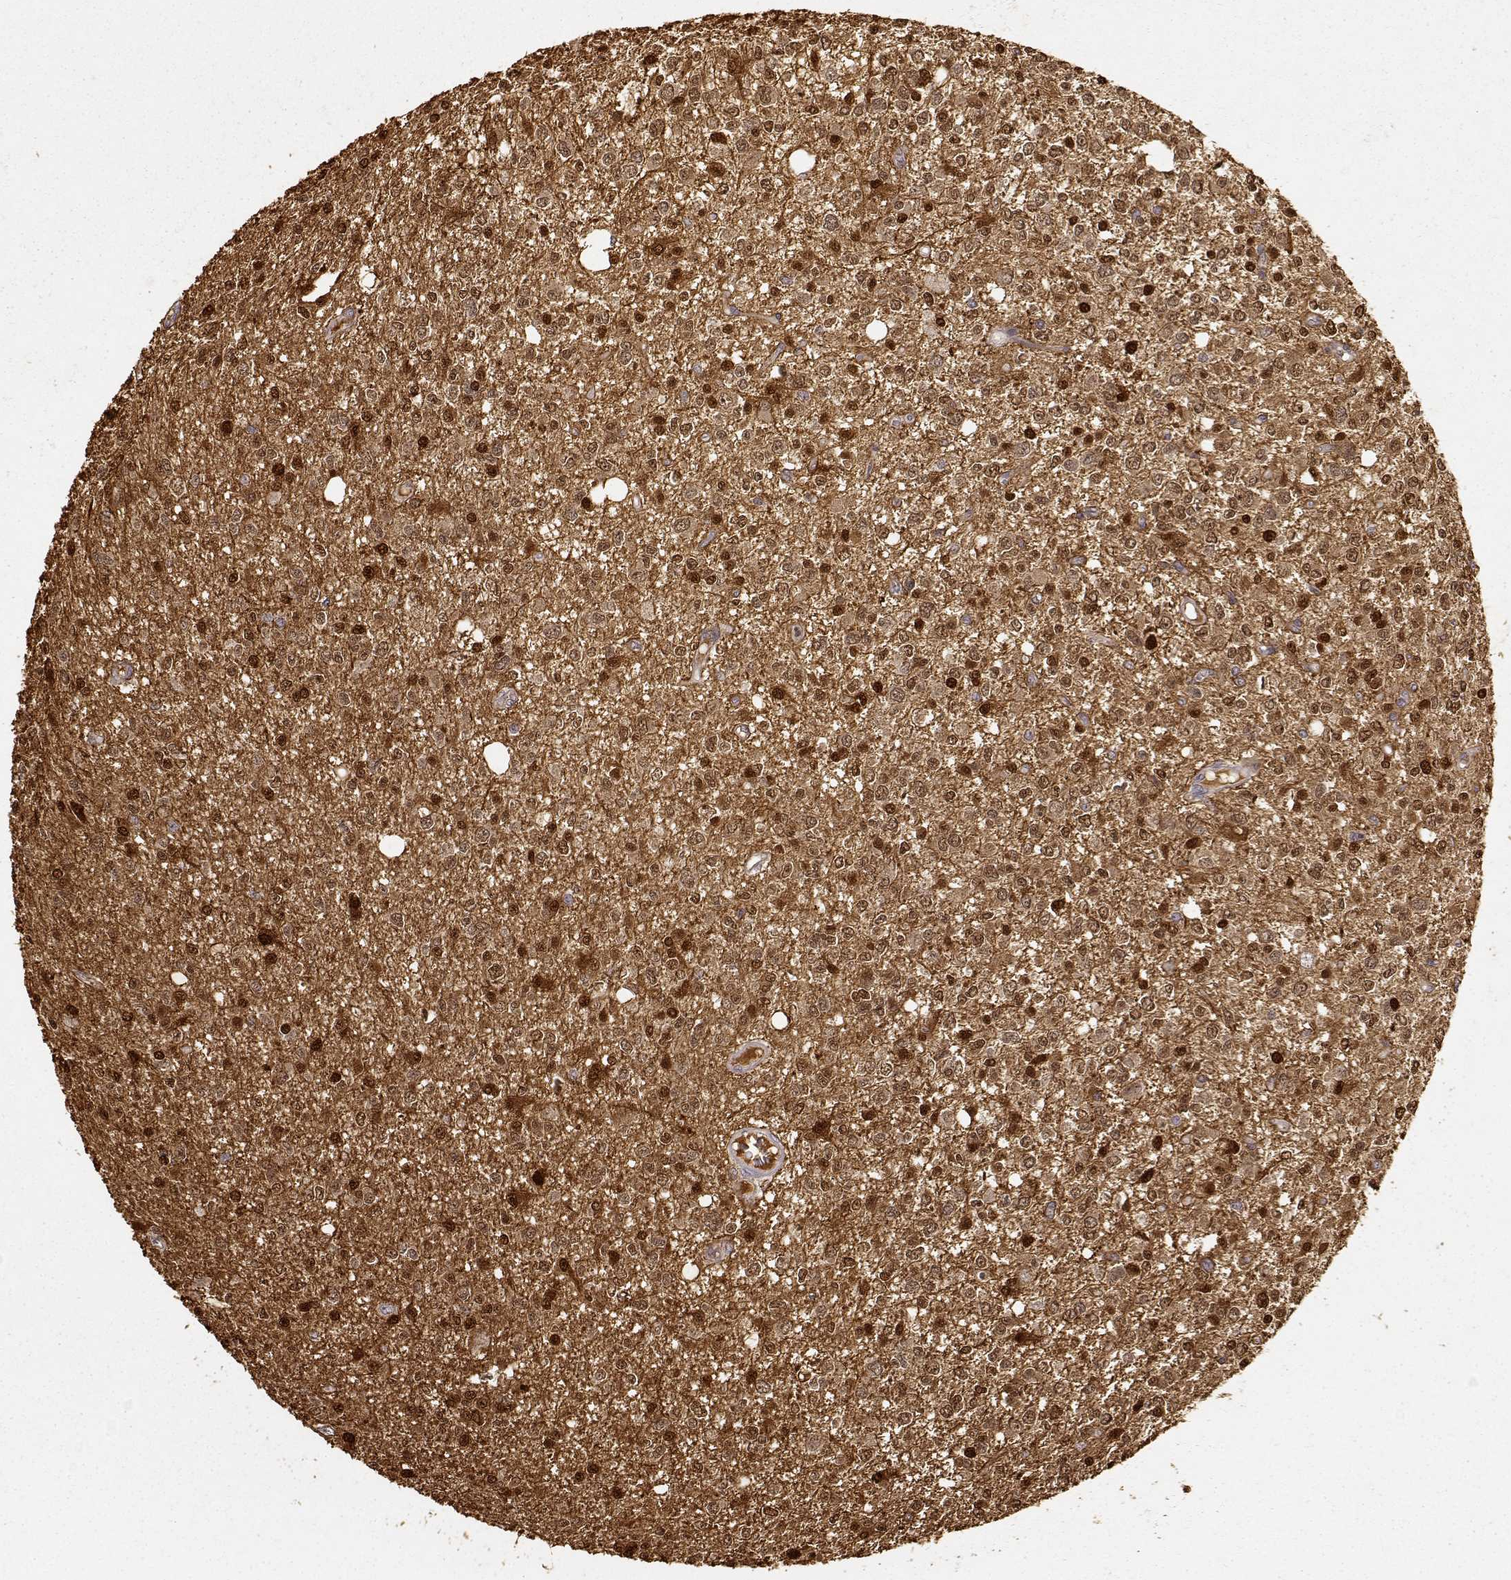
{"staining": {"intensity": "strong", "quantity": ">75%", "location": "cytoplasmic/membranous,nuclear"}, "tissue": "glioma", "cell_type": "Tumor cells", "image_type": "cancer", "snomed": [{"axis": "morphology", "description": "Glioma, malignant, Low grade"}, {"axis": "topography", "description": "Brain"}], "caption": "Immunohistochemistry micrograph of malignant glioma (low-grade) stained for a protein (brown), which shows high levels of strong cytoplasmic/membranous and nuclear expression in approximately >75% of tumor cells.", "gene": "S100B", "patient": {"sex": "male", "age": 67}}